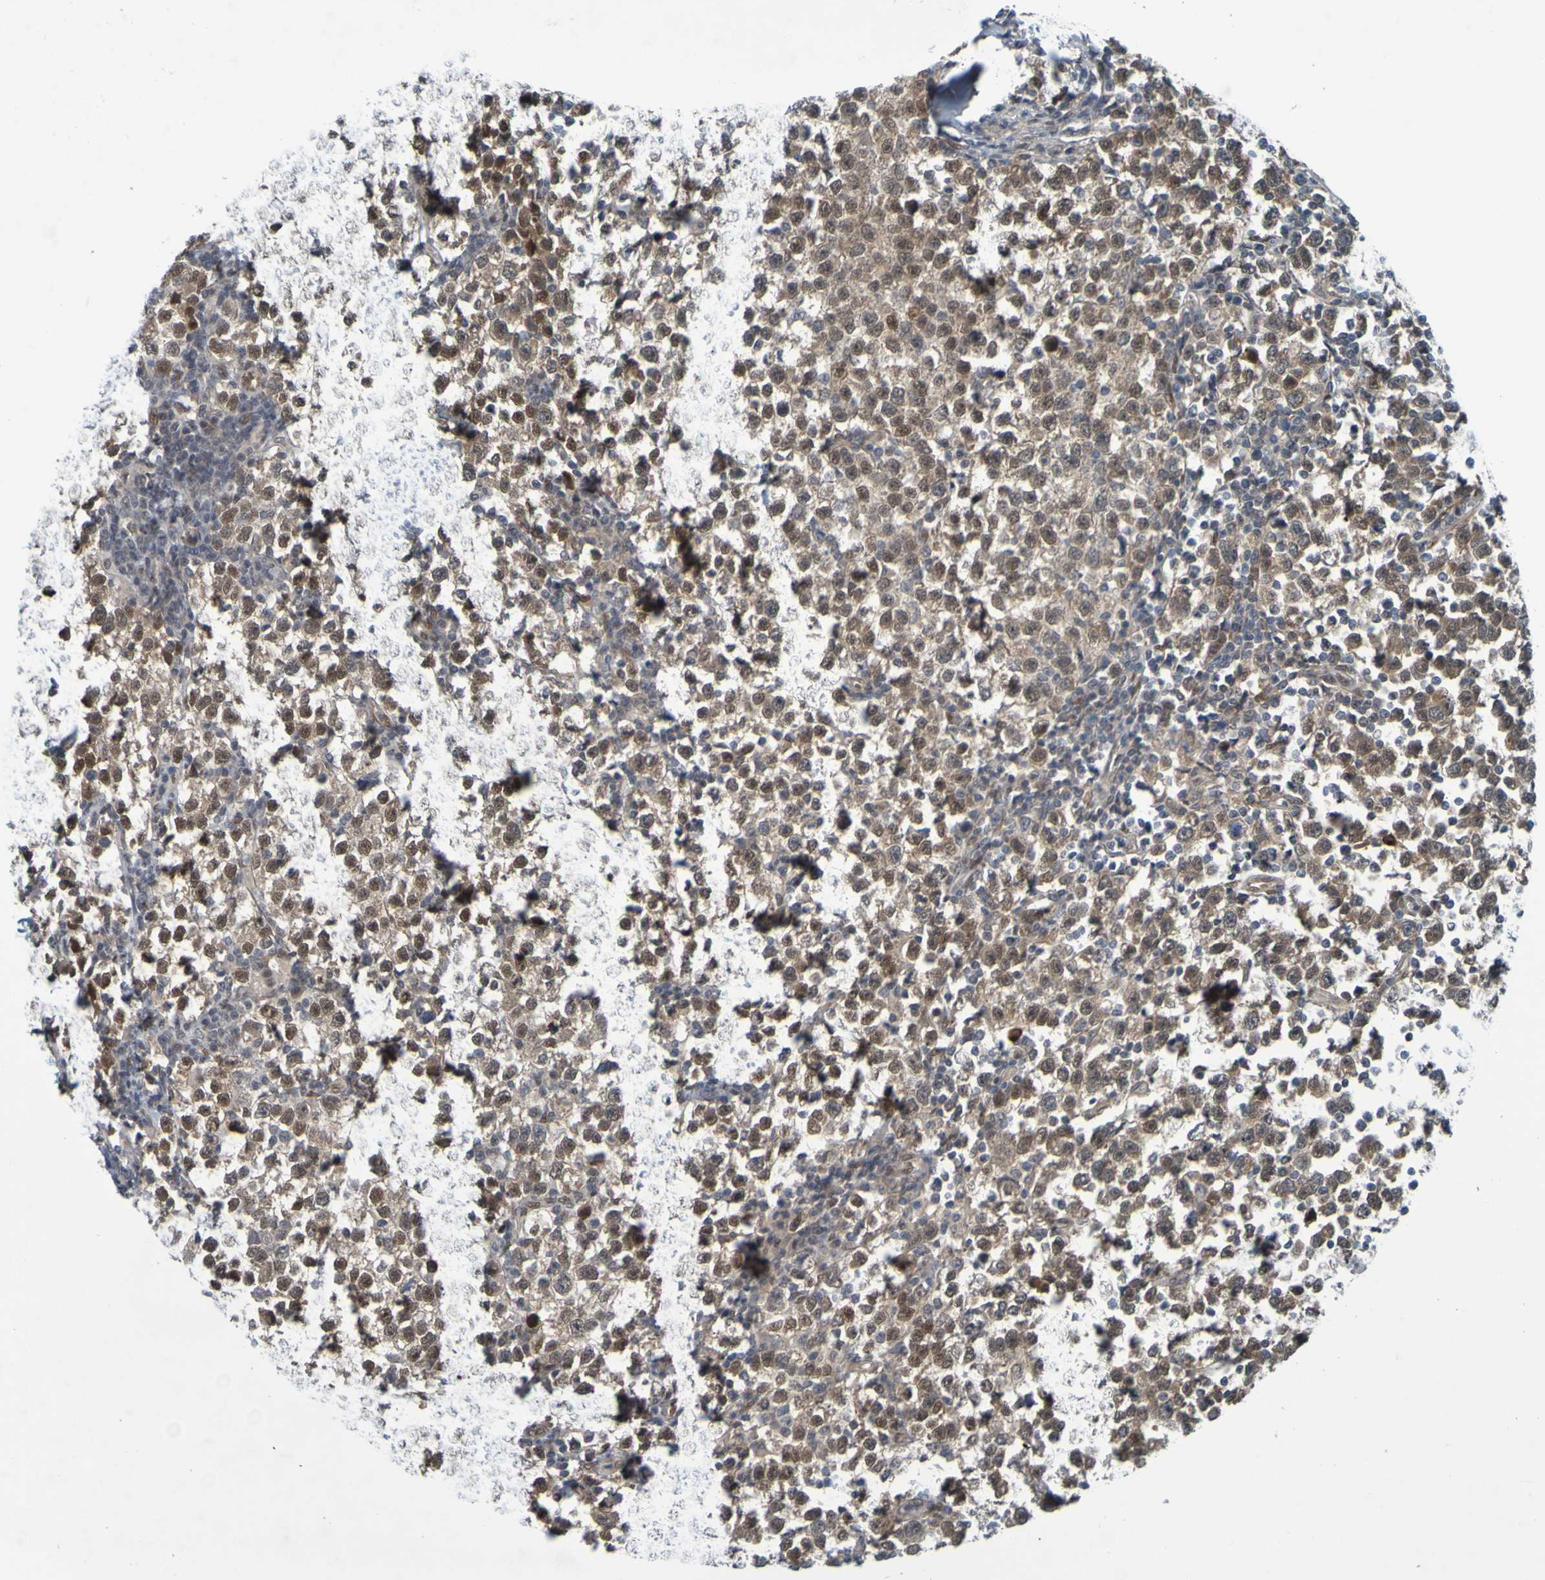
{"staining": {"intensity": "moderate", "quantity": ">75%", "location": "cytoplasmic/membranous,nuclear"}, "tissue": "testis cancer", "cell_type": "Tumor cells", "image_type": "cancer", "snomed": [{"axis": "morphology", "description": "Seminoma, NOS"}, {"axis": "topography", "description": "Testis"}], "caption": "A brown stain shows moderate cytoplasmic/membranous and nuclear expression of a protein in human seminoma (testis) tumor cells. (IHC, brightfield microscopy, high magnification).", "gene": "MCPH1", "patient": {"sex": "male", "age": 43}}